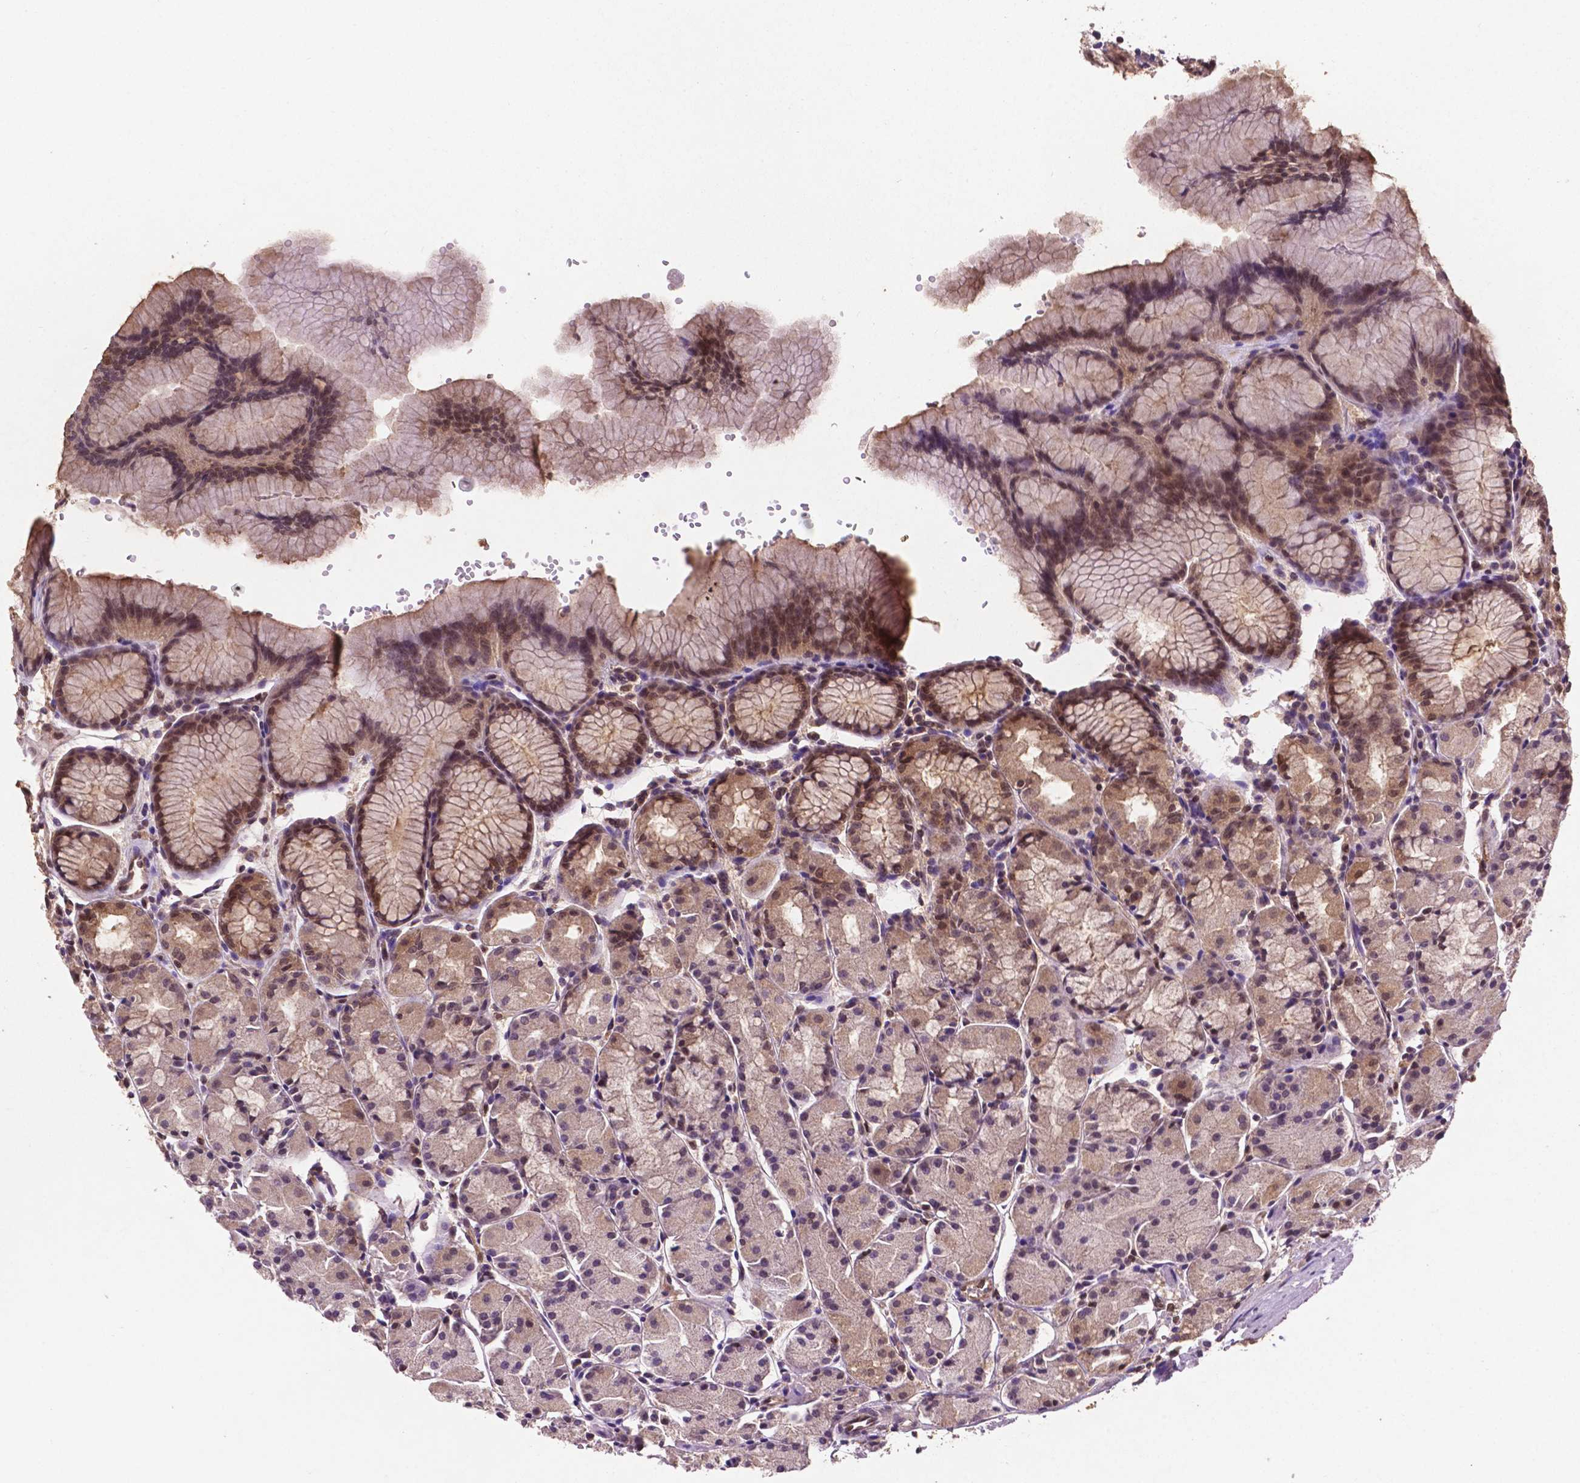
{"staining": {"intensity": "moderate", "quantity": ">75%", "location": "cytoplasmic/membranous,nuclear"}, "tissue": "stomach", "cell_type": "Glandular cells", "image_type": "normal", "snomed": [{"axis": "morphology", "description": "Normal tissue, NOS"}, {"axis": "topography", "description": "Stomach, upper"}], "caption": "IHC of unremarkable human stomach displays medium levels of moderate cytoplasmic/membranous,nuclear staining in approximately >75% of glandular cells.", "gene": "UBE2L6", "patient": {"sex": "male", "age": 47}}